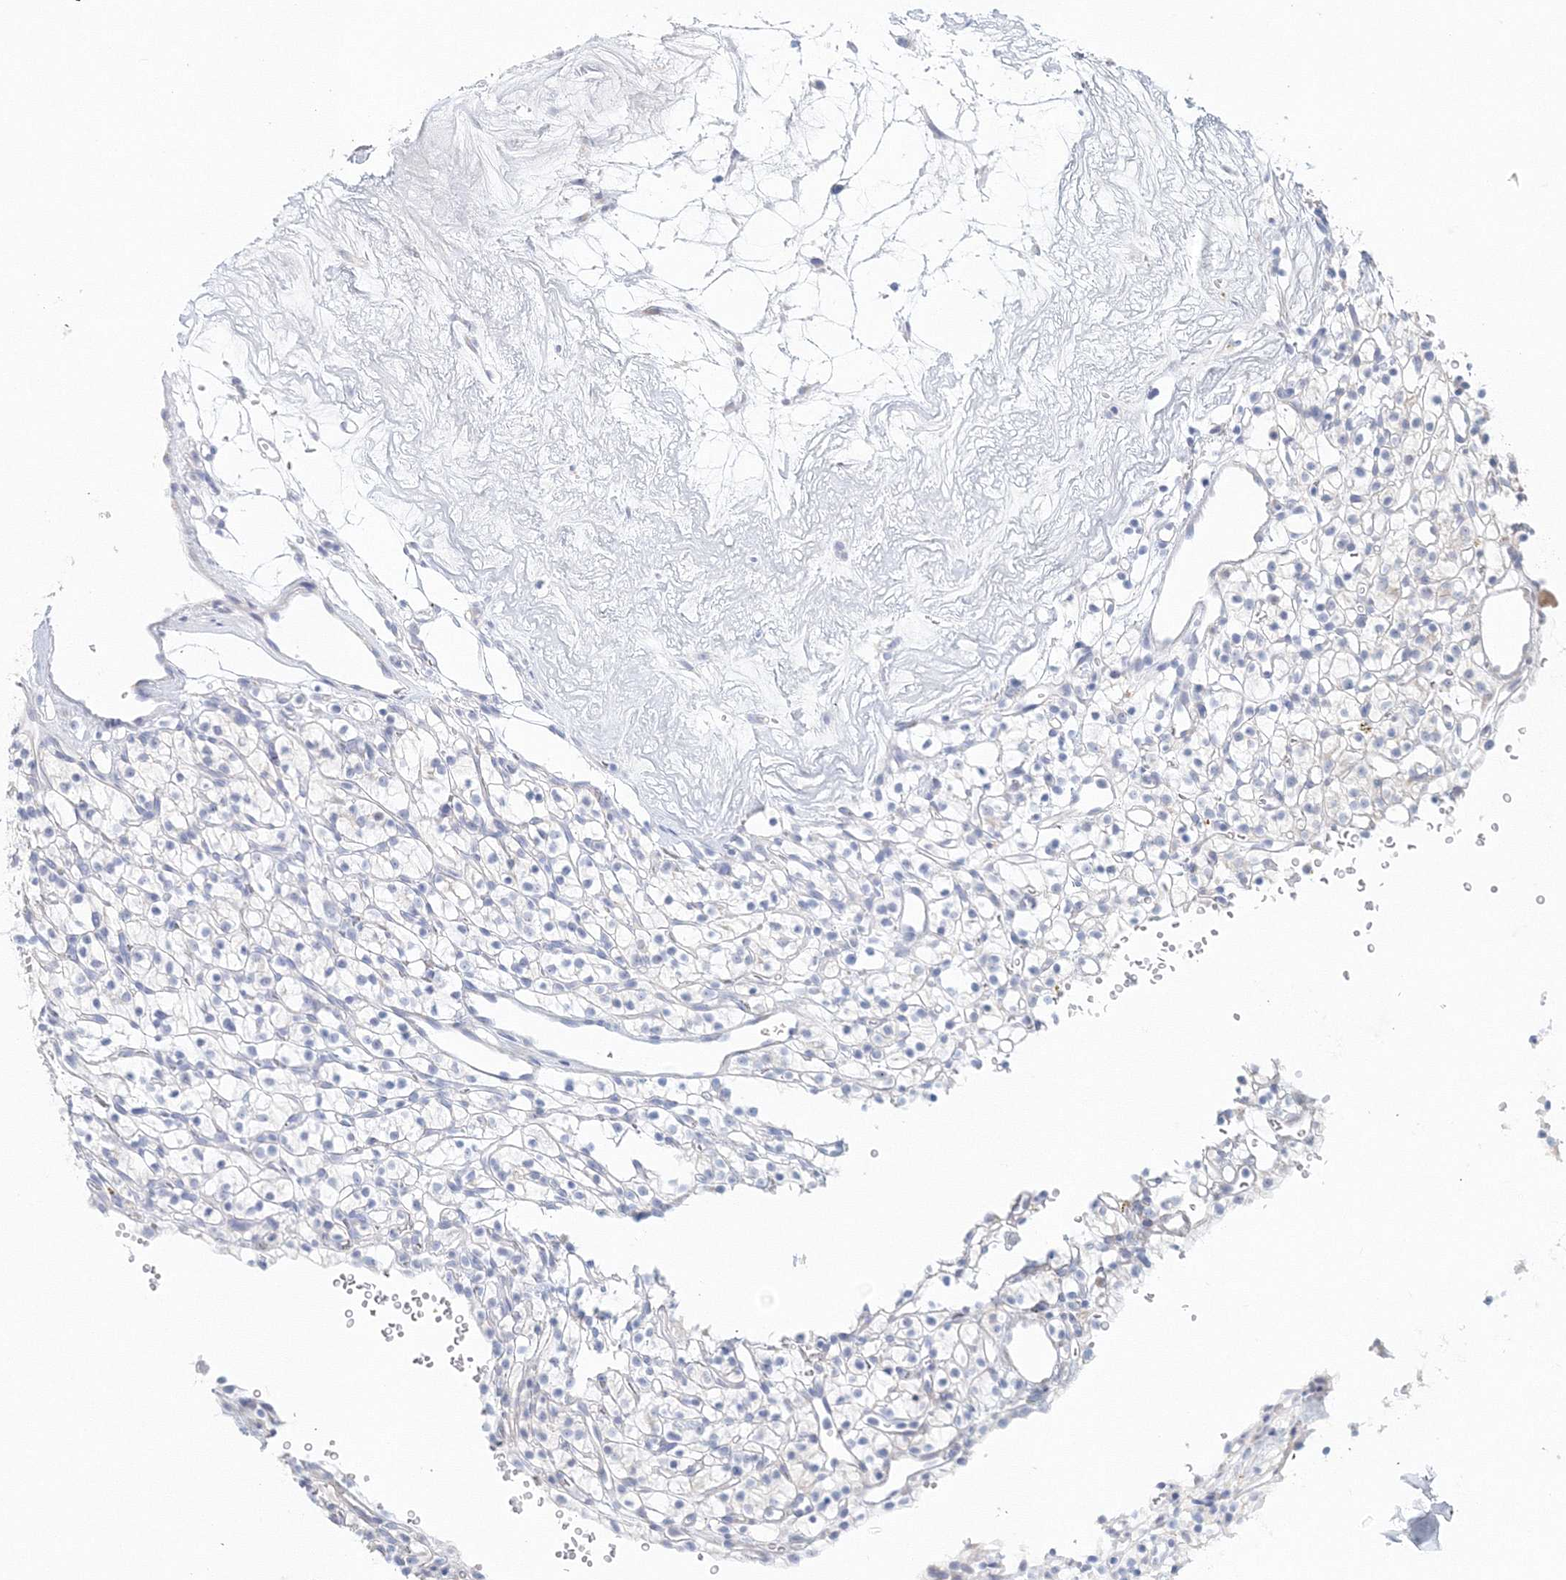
{"staining": {"intensity": "negative", "quantity": "none", "location": "none"}, "tissue": "renal cancer", "cell_type": "Tumor cells", "image_type": "cancer", "snomed": [{"axis": "morphology", "description": "Adenocarcinoma, NOS"}, {"axis": "topography", "description": "Kidney"}], "caption": "Immunohistochemistry micrograph of neoplastic tissue: renal cancer (adenocarcinoma) stained with DAB (3,3'-diaminobenzidine) demonstrates no significant protein expression in tumor cells. (Brightfield microscopy of DAB (3,3'-diaminobenzidine) IHC at high magnification).", "gene": "VSIG1", "patient": {"sex": "female", "age": 57}}